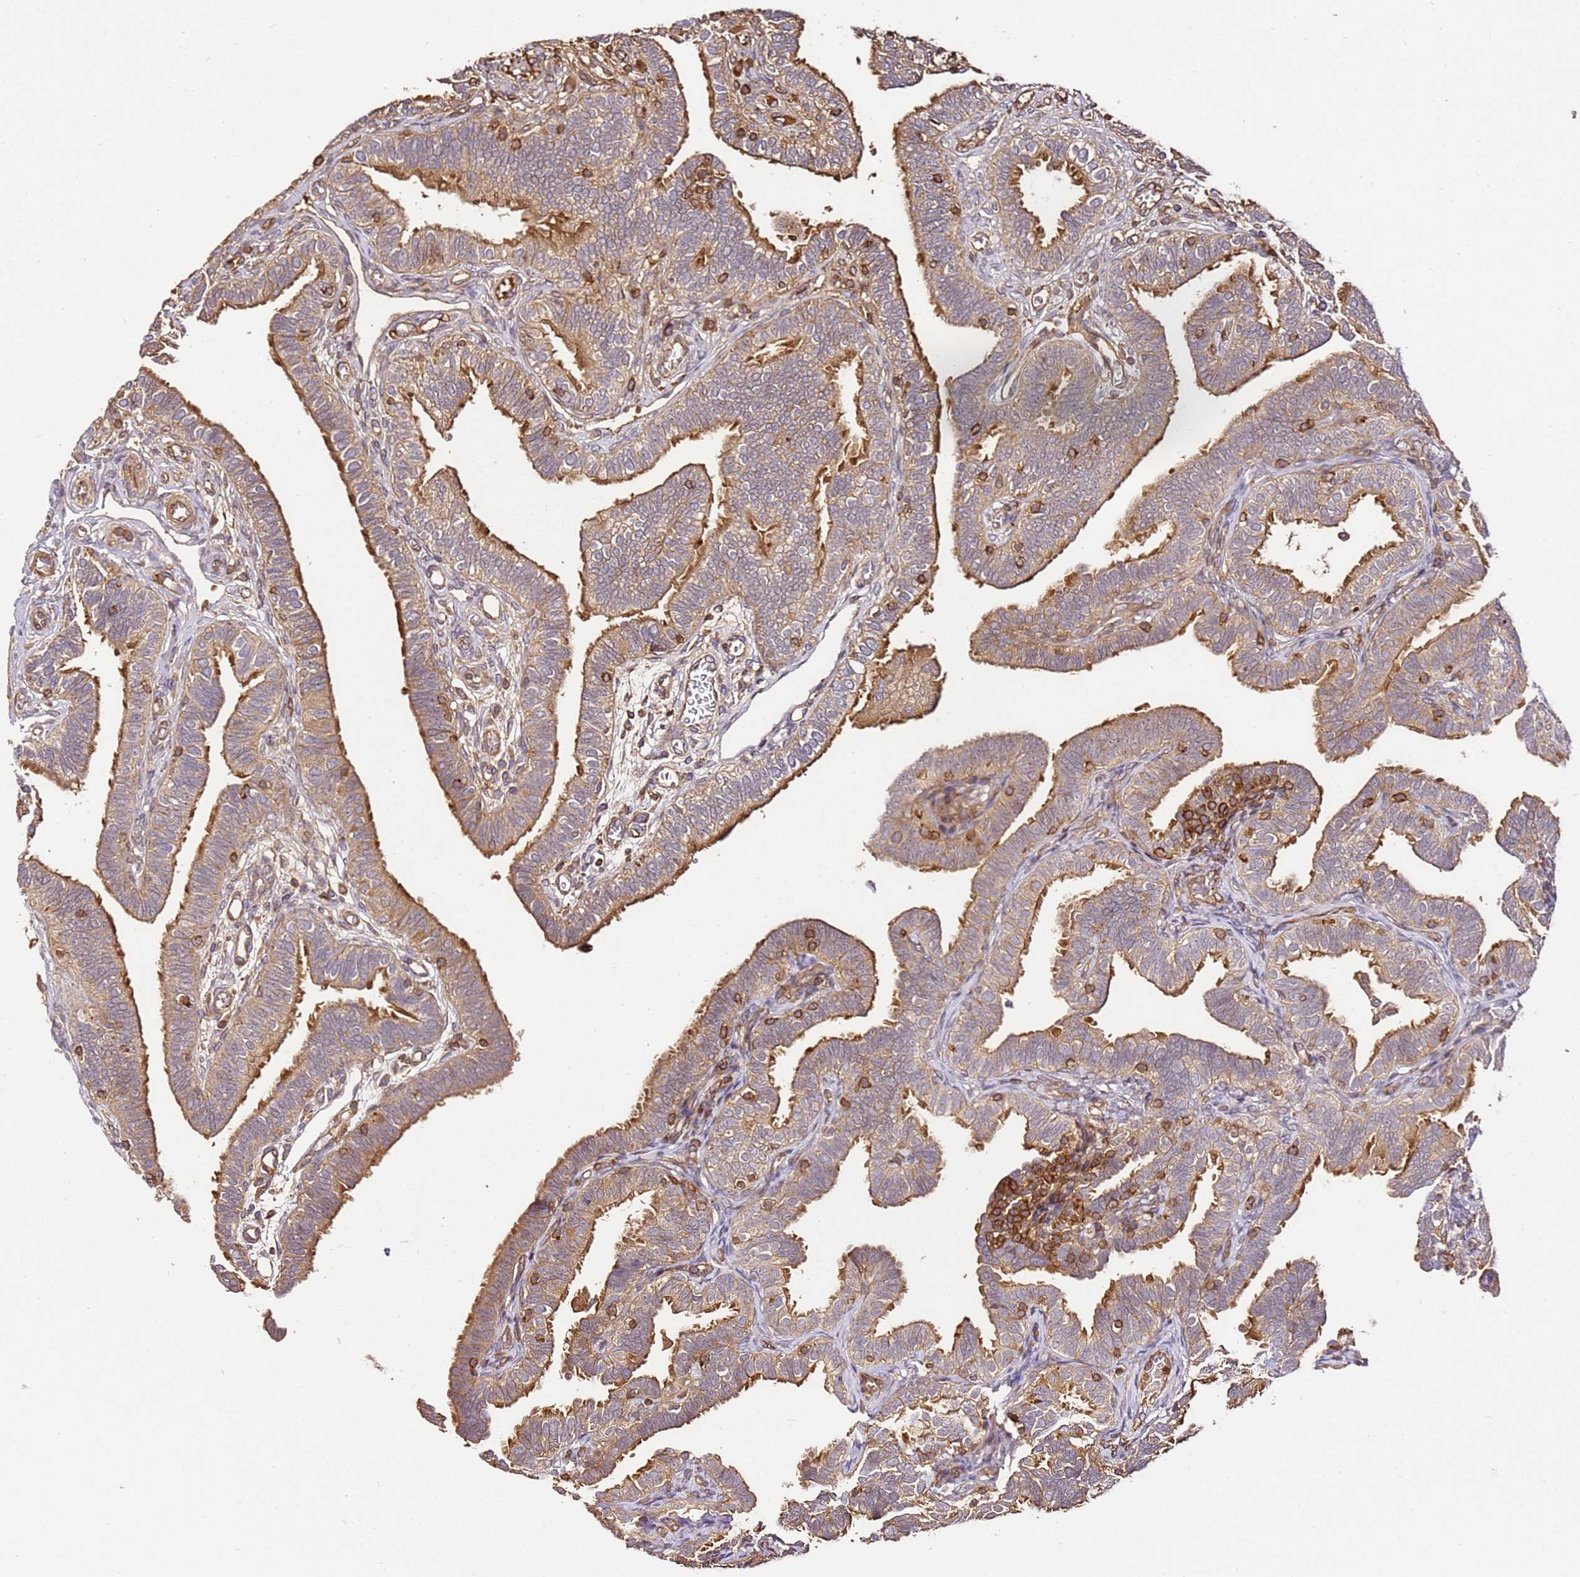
{"staining": {"intensity": "moderate", "quantity": ">75%", "location": "cytoplasmic/membranous"}, "tissue": "fallopian tube", "cell_type": "Glandular cells", "image_type": "normal", "snomed": [{"axis": "morphology", "description": "Normal tissue, NOS"}, {"axis": "topography", "description": "Fallopian tube"}], "caption": "Fallopian tube stained with a brown dye demonstrates moderate cytoplasmic/membranous positive expression in approximately >75% of glandular cells.", "gene": "KATNAL2", "patient": {"sex": "female", "age": 39}}